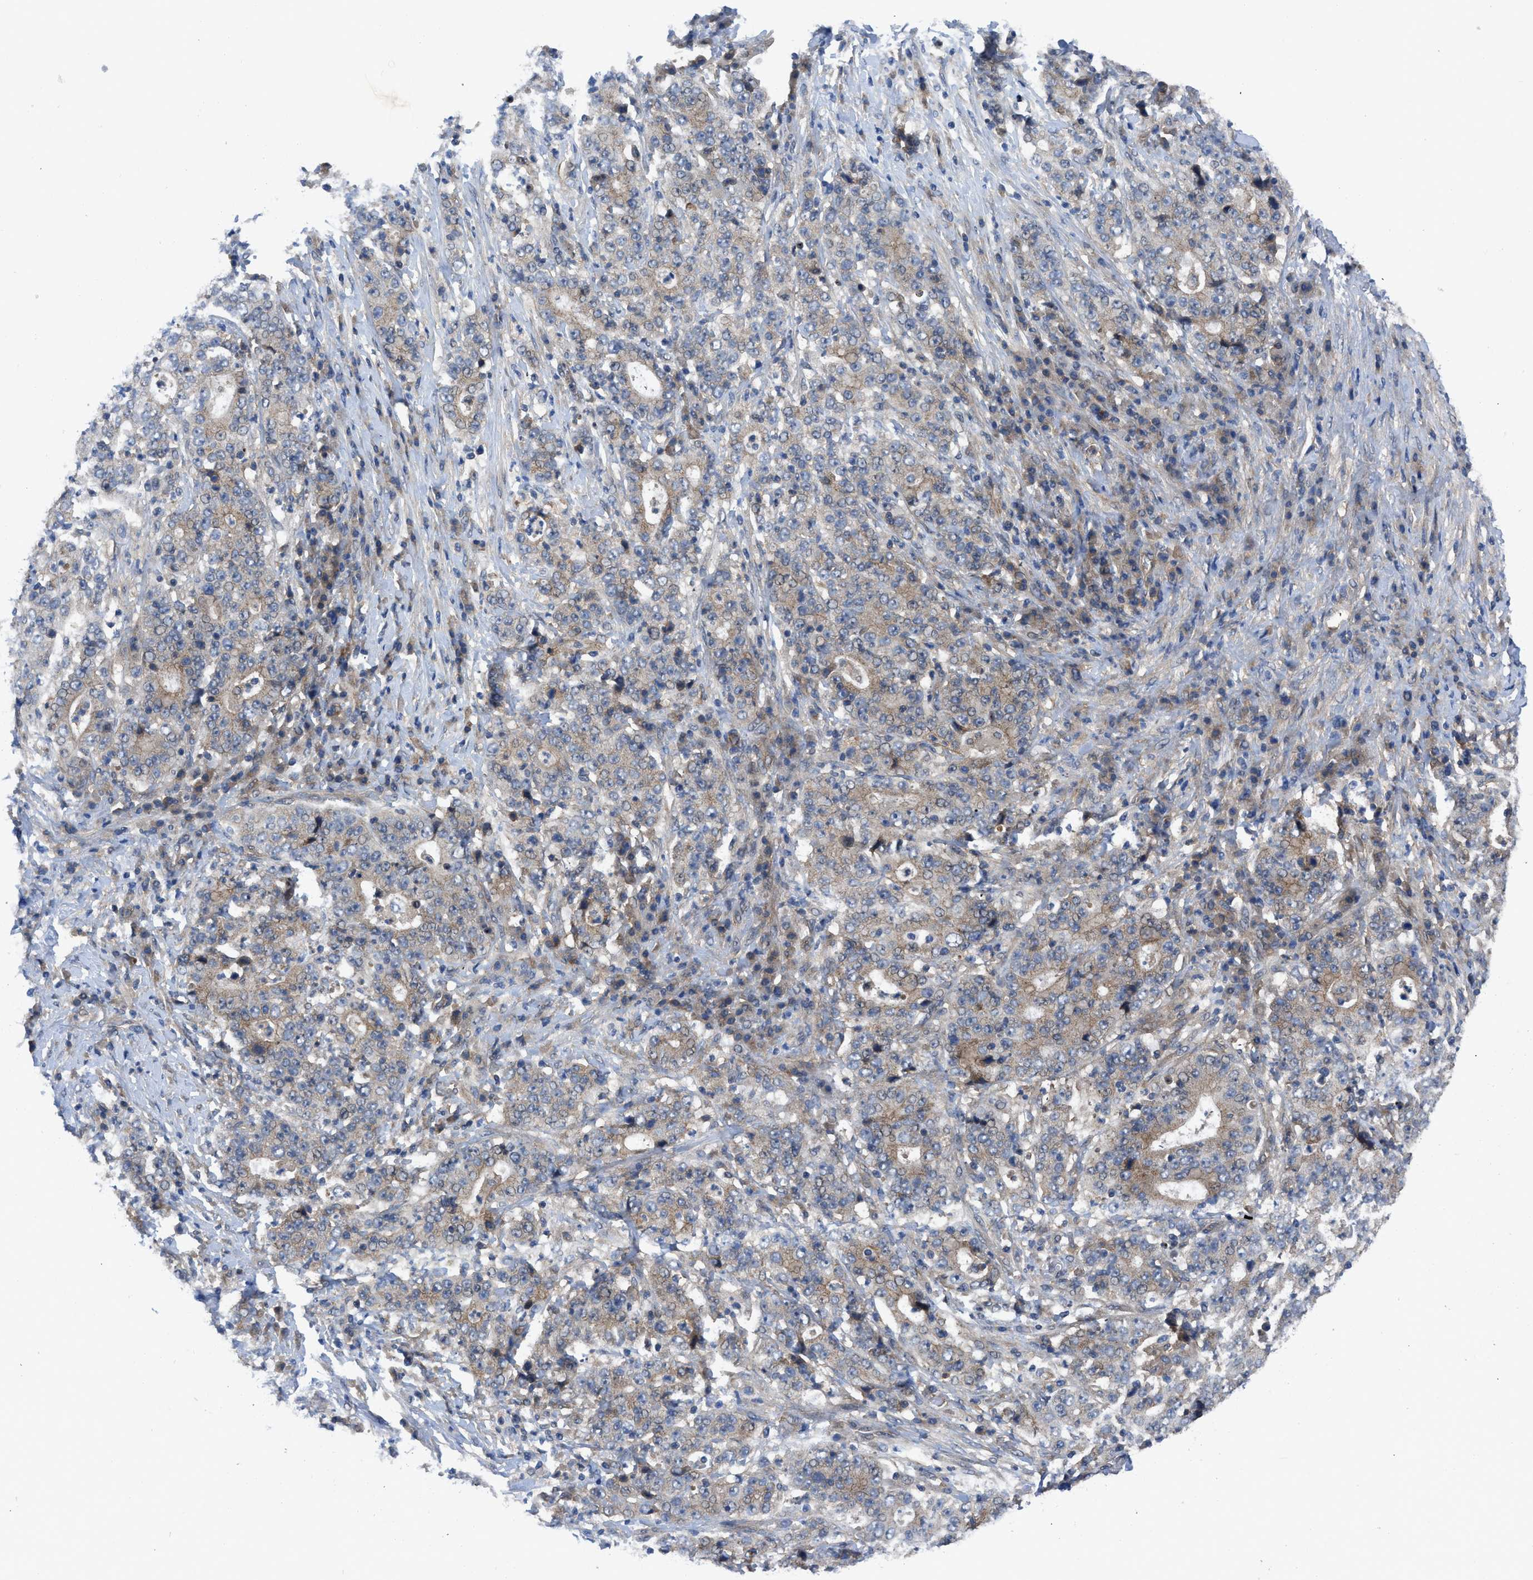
{"staining": {"intensity": "weak", "quantity": "25%-75%", "location": "cytoplasmic/membranous"}, "tissue": "stomach cancer", "cell_type": "Tumor cells", "image_type": "cancer", "snomed": [{"axis": "morphology", "description": "Normal tissue, NOS"}, {"axis": "morphology", "description": "Adenocarcinoma, NOS"}, {"axis": "topography", "description": "Stomach, upper"}, {"axis": "topography", "description": "Stomach"}], "caption": "Immunohistochemistry (IHC) staining of stomach cancer, which demonstrates low levels of weak cytoplasmic/membranous staining in approximately 25%-75% of tumor cells indicating weak cytoplasmic/membranous protein expression. The staining was performed using DAB (brown) for protein detection and nuclei were counterstained in hematoxylin (blue).", "gene": "PANX1", "patient": {"sex": "male", "age": 59}}